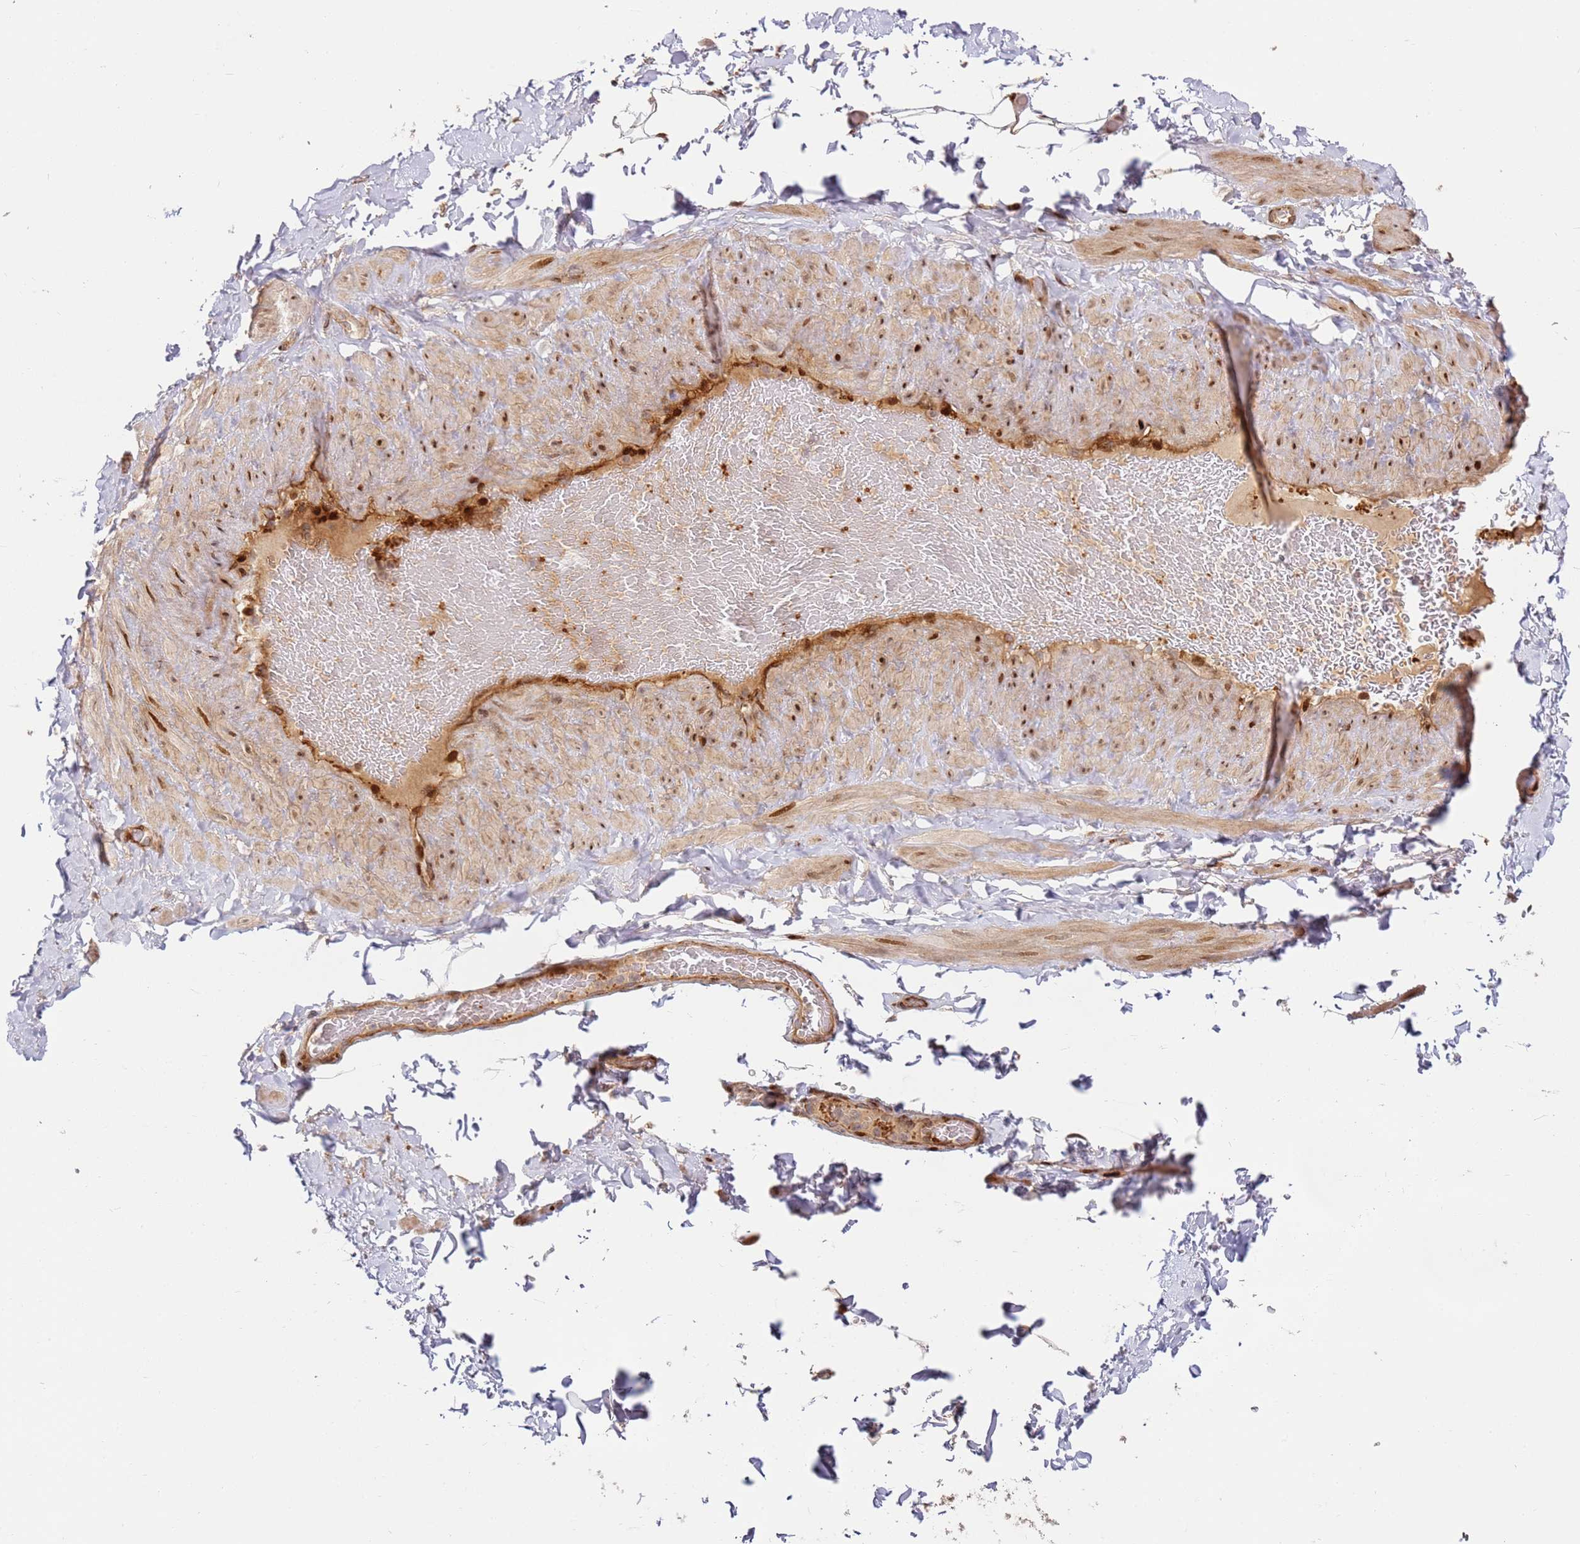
{"staining": {"intensity": "moderate", "quantity": ">75%", "location": "cytoplasmic/membranous"}, "tissue": "adipose tissue", "cell_type": "Adipocytes", "image_type": "normal", "snomed": [{"axis": "morphology", "description": "Normal tissue, NOS"}, {"axis": "topography", "description": "Soft tissue"}, {"axis": "topography", "description": "Vascular tissue"}], "caption": "Adipocytes demonstrate medium levels of moderate cytoplasmic/membranous staining in about >75% of cells in normal adipose tissue. Using DAB (brown) and hematoxylin (blue) stains, captured at high magnification using brightfield microscopy.", "gene": "TMEM233", "patient": {"sex": "male", "age": 41}}